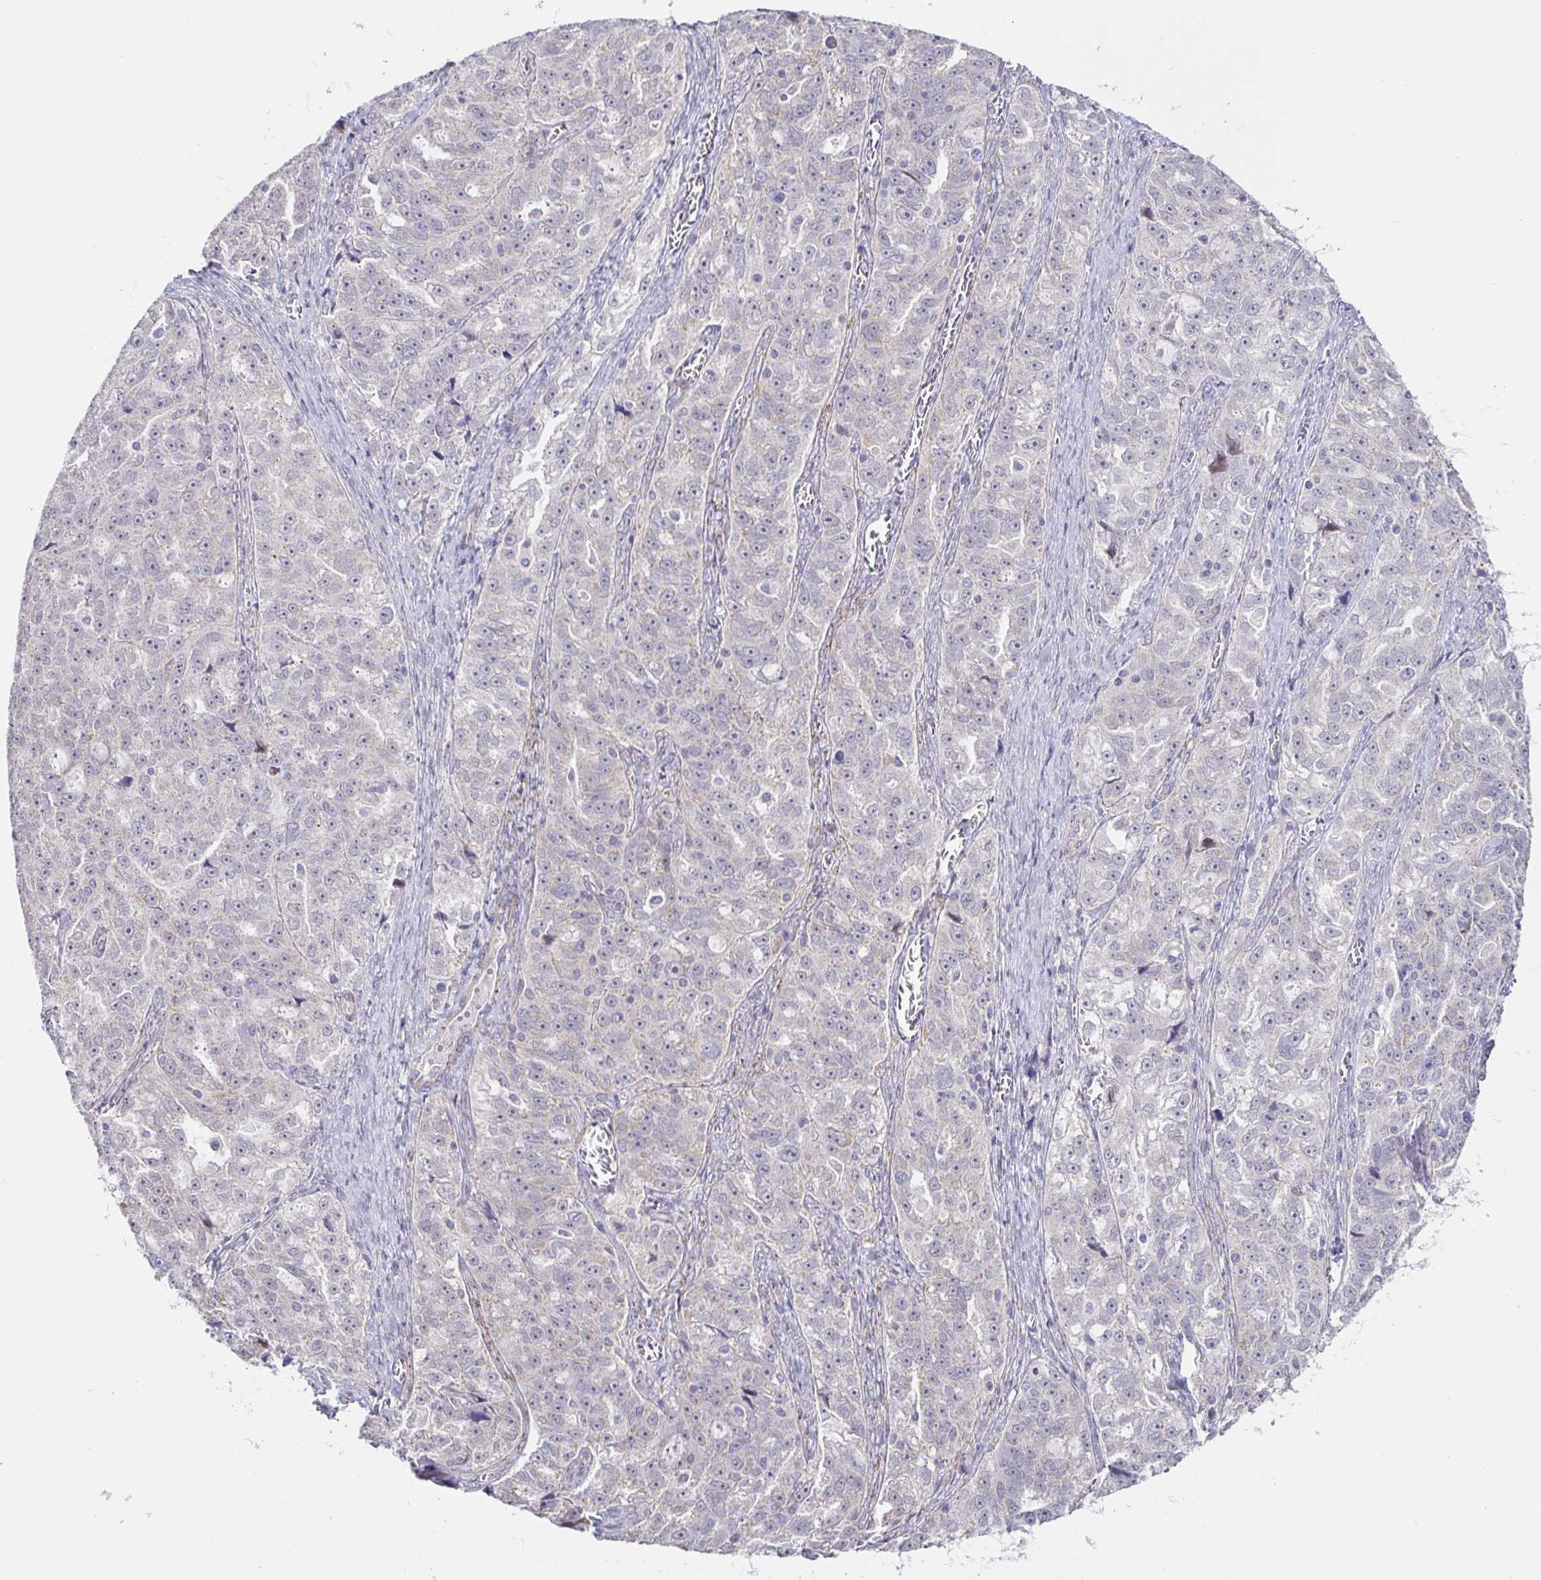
{"staining": {"intensity": "negative", "quantity": "none", "location": "none"}, "tissue": "ovarian cancer", "cell_type": "Tumor cells", "image_type": "cancer", "snomed": [{"axis": "morphology", "description": "Cystadenocarcinoma, serous, NOS"}, {"axis": "topography", "description": "Ovary"}], "caption": "Immunohistochemistry (IHC) photomicrograph of neoplastic tissue: human ovarian serous cystadenocarcinoma stained with DAB (3,3'-diaminobenzidine) exhibits no significant protein expression in tumor cells. (DAB (3,3'-diaminobenzidine) immunohistochemistry (IHC) with hematoxylin counter stain).", "gene": "CIT", "patient": {"sex": "female", "age": 51}}